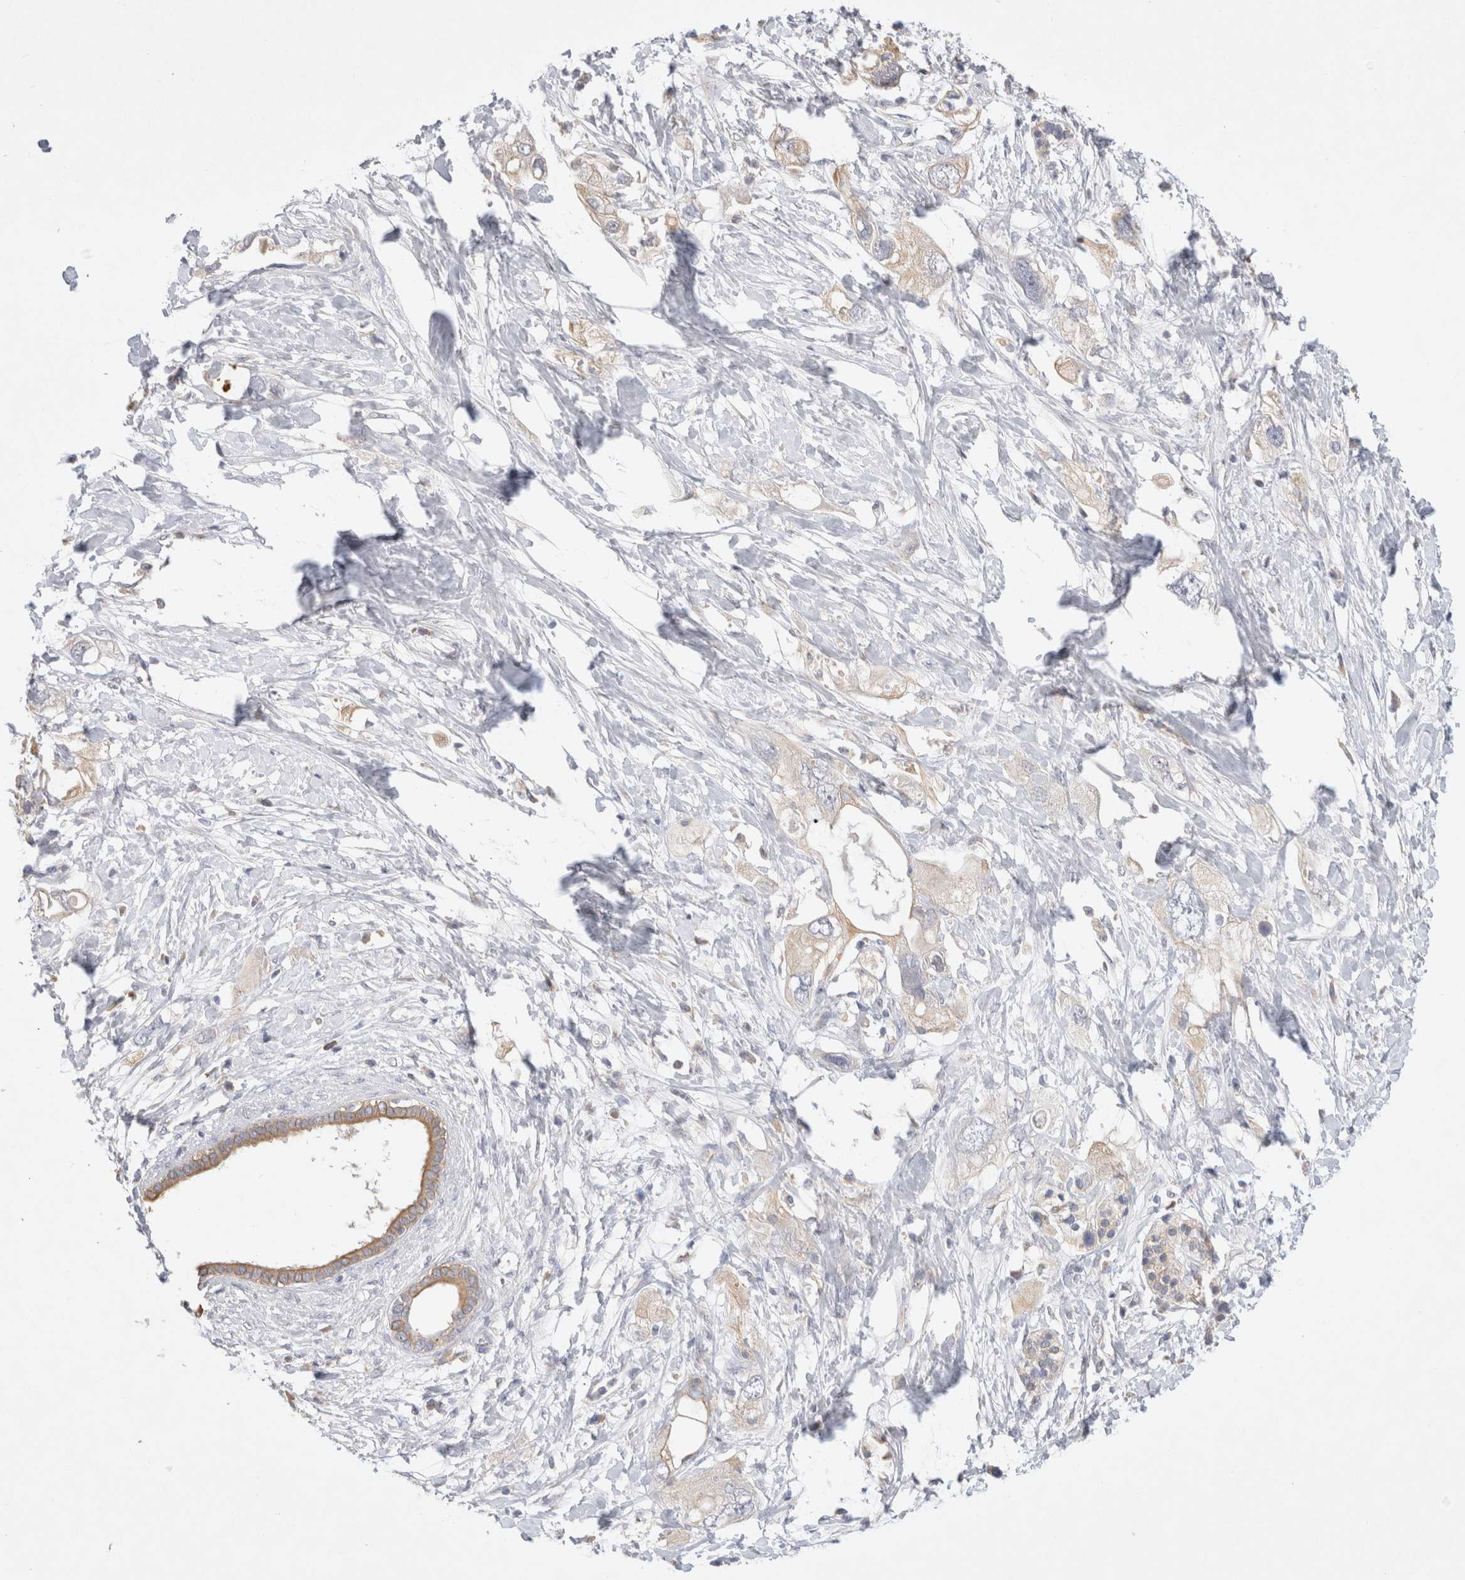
{"staining": {"intensity": "weak", "quantity": ">75%", "location": "cytoplasmic/membranous"}, "tissue": "pancreatic cancer", "cell_type": "Tumor cells", "image_type": "cancer", "snomed": [{"axis": "morphology", "description": "Adenocarcinoma, NOS"}, {"axis": "topography", "description": "Pancreas"}], "caption": "Protein expression analysis of pancreatic adenocarcinoma shows weak cytoplasmic/membranous staining in about >75% of tumor cells.", "gene": "GAS1", "patient": {"sex": "female", "age": 56}}